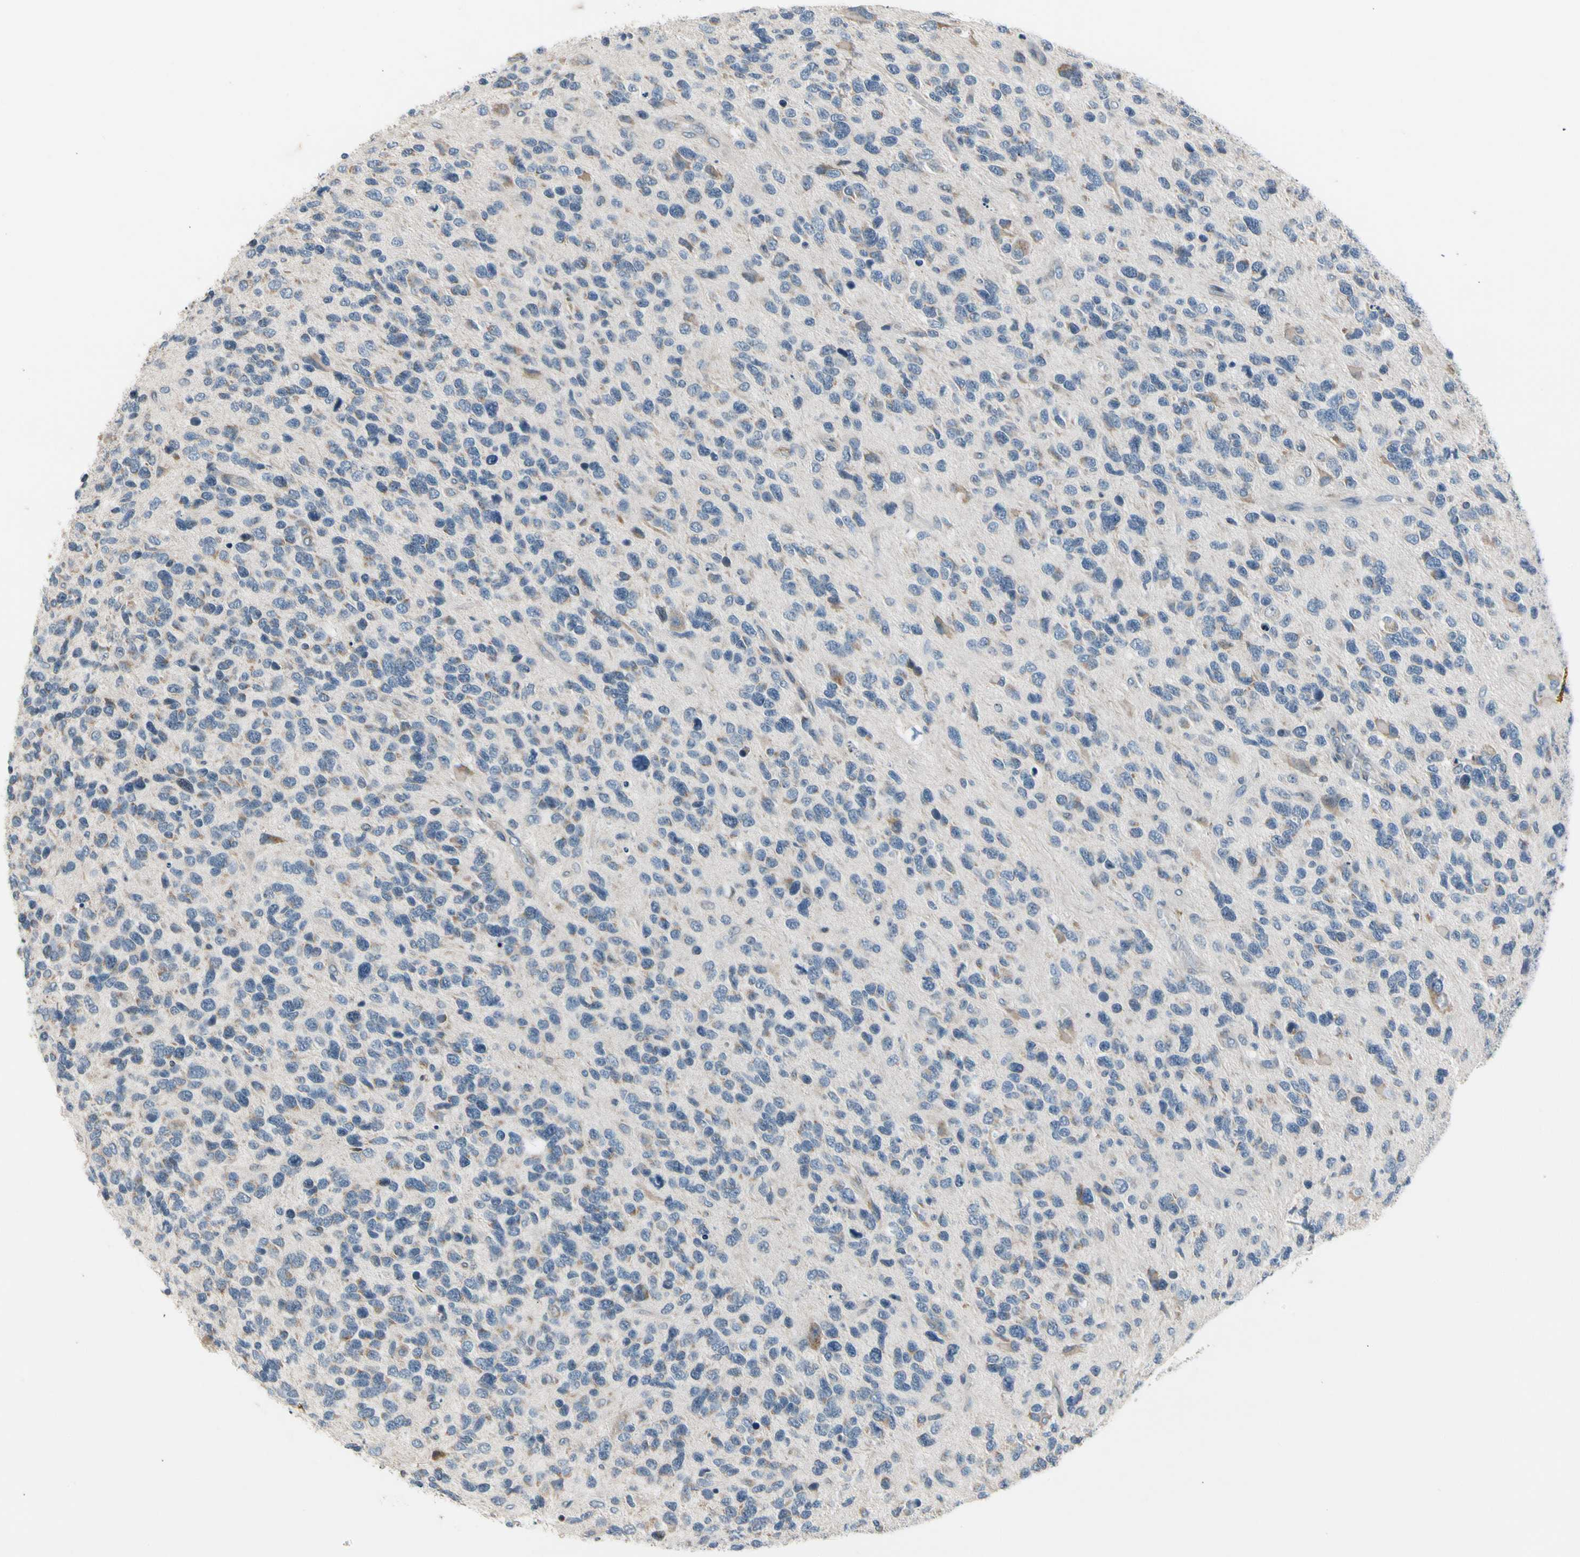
{"staining": {"intensity": "negative", "quantity": "none", "location": "none"}, "tissue": "glioma", "cell_type": "Tumor cells", "image_type": "cancer", "snomed": [{"axis": "morphology", "description": "Glioma, malignant, High grade"}, {"axis": "topography", "description": "Brain"}], "caption": "There is no significant staining in tumor cells of malignant glioma (high-grade).", "gene": "SOX30", "patient": {"sex": "female", "age": 58}}